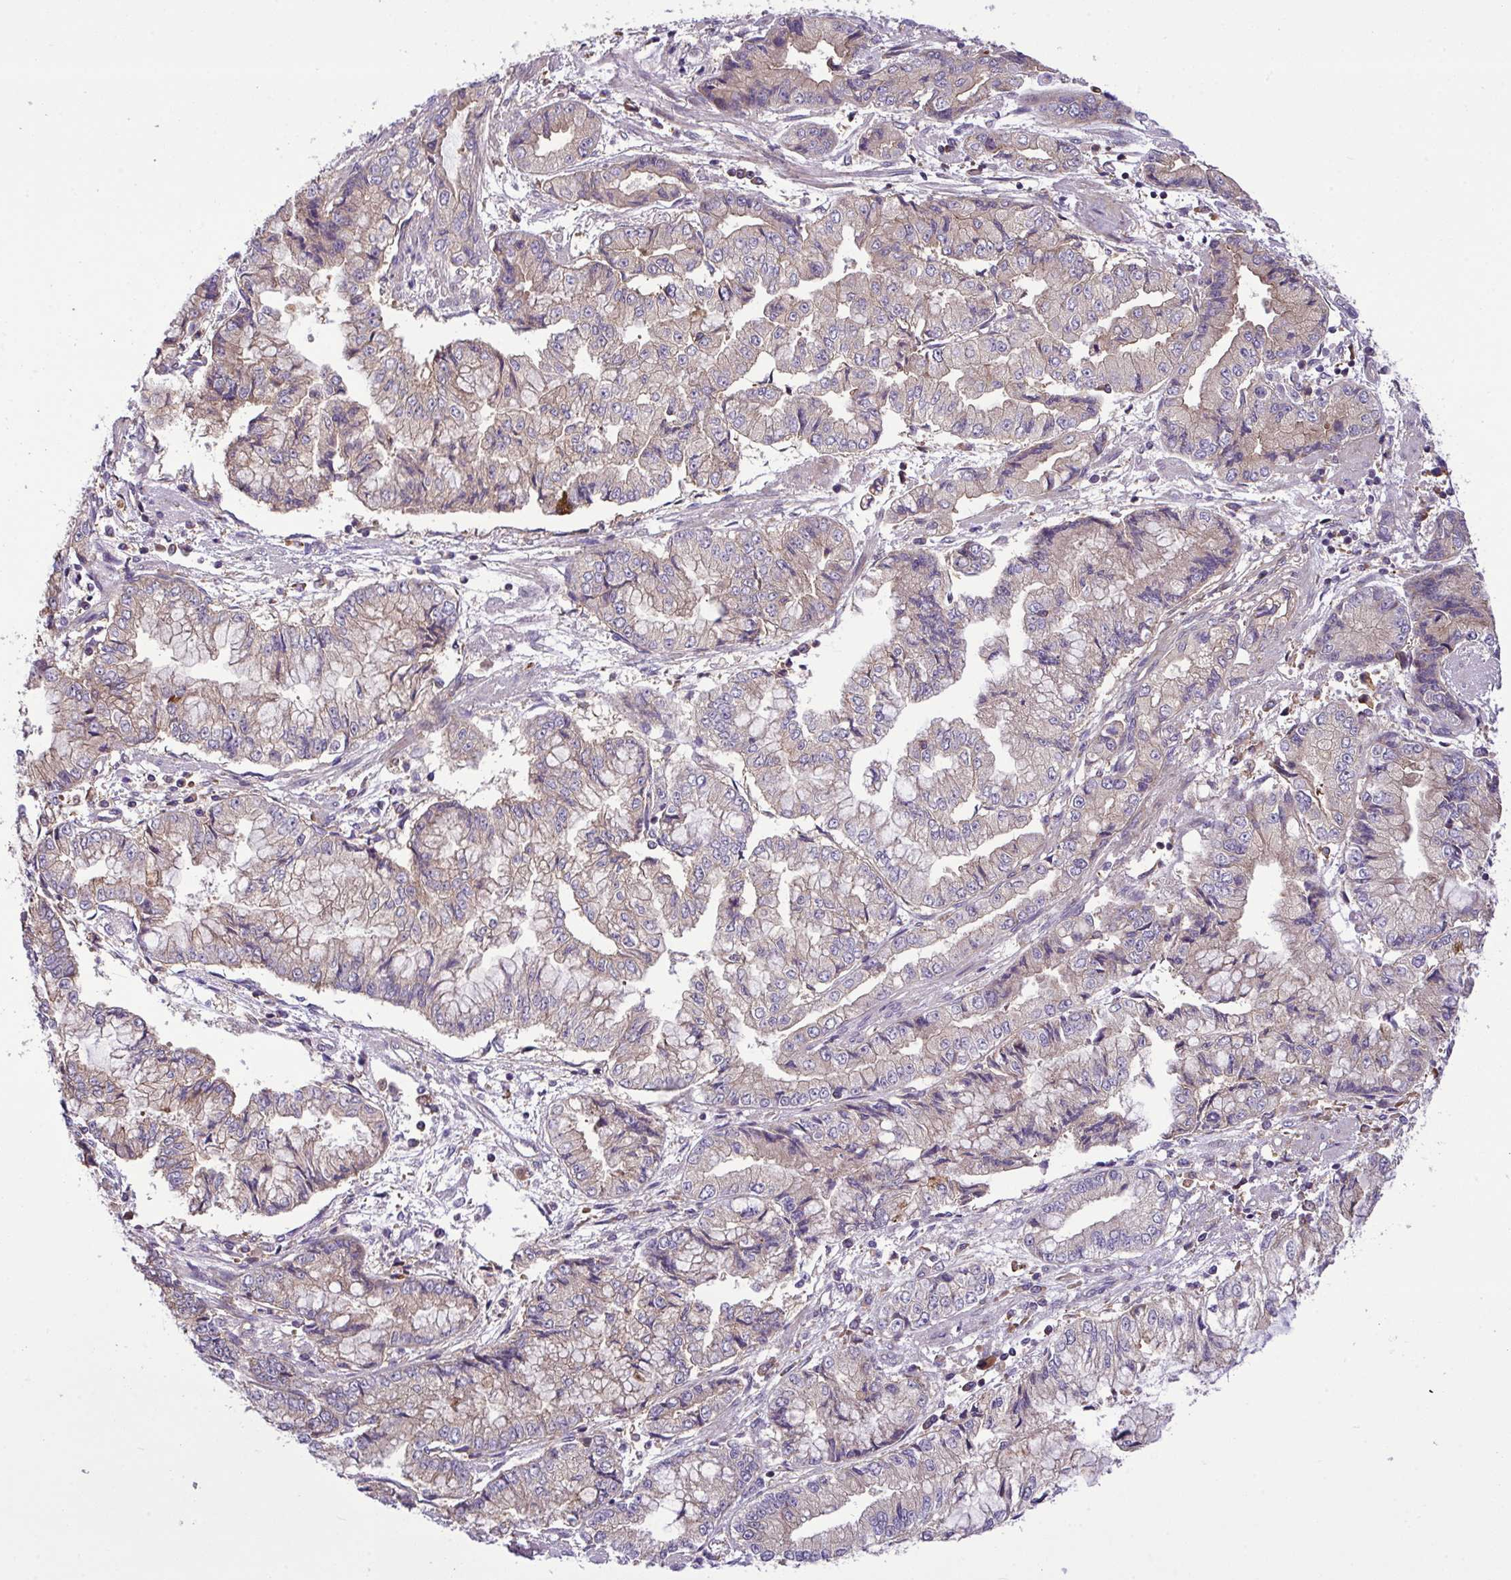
{"staining": {"intensity": "weak", "quantity": "<25%", "location": "cytoplasmic/membranous"}, "tissue": "stomach cancer", "cell_type": "Tumor cells", "image_type": "cancer", "snomed": [{"axis": "morphology", "description": "Adenocarcinoma, NOS"}, {"axis": "topography", "description": "Stomach, upper"}], "caption": "This photomicrograph is of stomach cancer (adenocarcinoma) stained with IHC to label a protein in brown with the nuclei are counter-stained blue. There is no positivity in tumor cells. (DAB (3,3'-diaminobenzidine) immunohistochemistry (IHC) with hematoxylin counter stain).", "gene": "GRB14", "patient": {"sex": "female", "age": 74}}